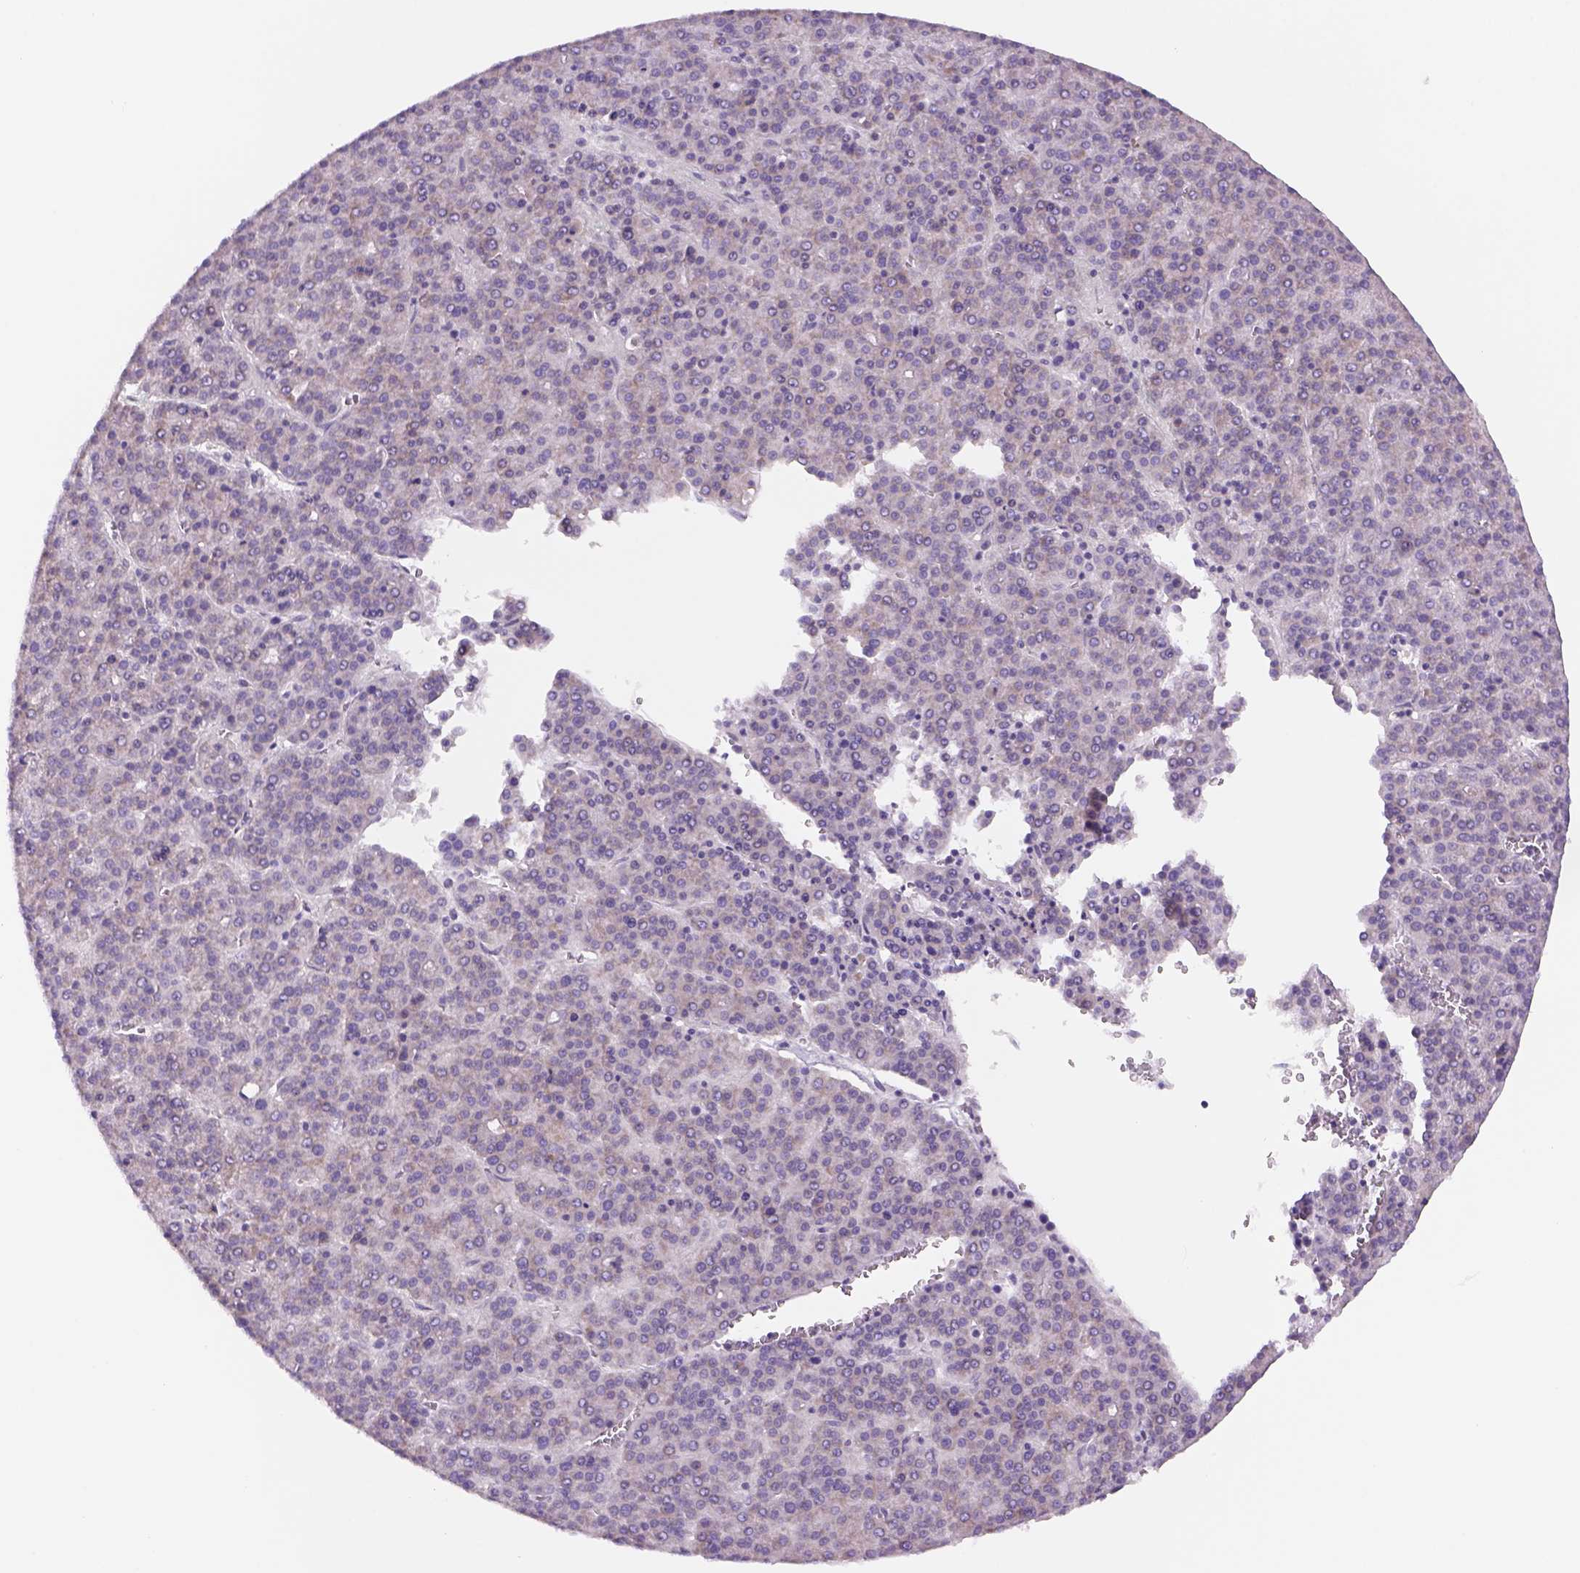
{"staining": {"intensity": "weak", "quantity": "<25%", "location": "cytoplasmic/membranous"}, "tissue": "liver cancer", "cell_type": "Tumor cells", "image_type": "cancer", "snomed": [{"axis": "morphology", "description": "Carcinoma, Hepatocellular, NOS"}, {"axis": "topography", "description": "Liver"}], "caption": "Immunohistochemical staining of human liver cancer (hepatocellular carcinoma) shows no significant staining in tumor cells.", "gene": "ADGRV1", "patient": {"sex": "female", "age": 58}}